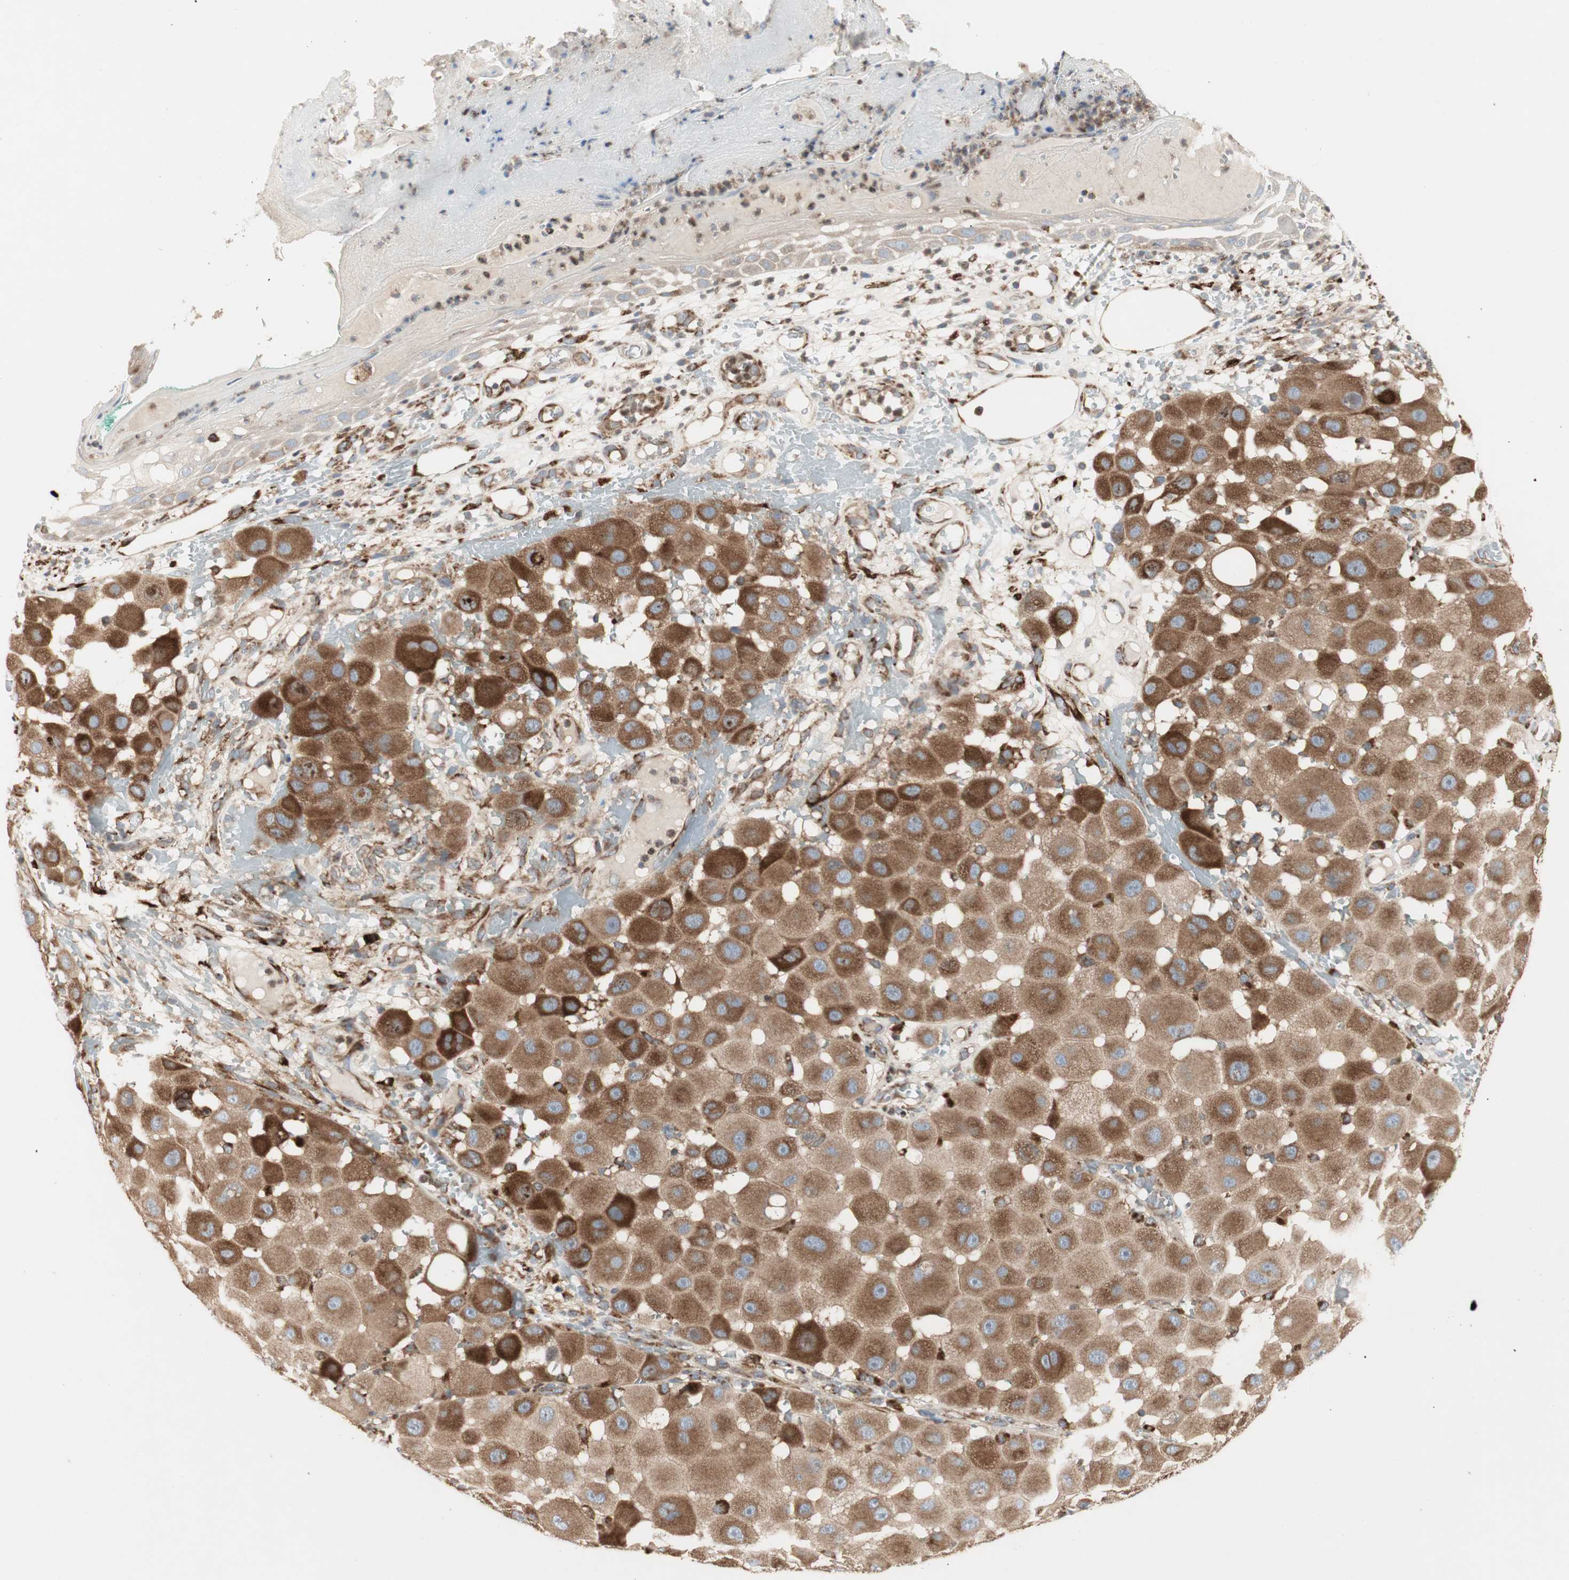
{"staining": {"intensity": "moderate", "quantity": ">75%", "location": "cytoplasmic/membranous"}, "tissue": "melanoma", "cell_type": "Tumor cells", "image_type": "cancer", "snomed": [{"axis": "morphology", "description": "Malignant melanoma, NOS"}, {"axis": "topography", "description": "Skin"}], "caption": "Protein analysis of malignant melanoma tissue shows moderate cytoplasmic/membranous expression in approximately >75% of tumor cells. The staining was performed using DAB (3,3'-diaminobenzidine) to visualize the protein expression in brown, while the nuclei were stained in blue with hematoxylin (Magnification: 20x).", "gene": "H6PD", "patient": {"sex": "female", "age": 81}}